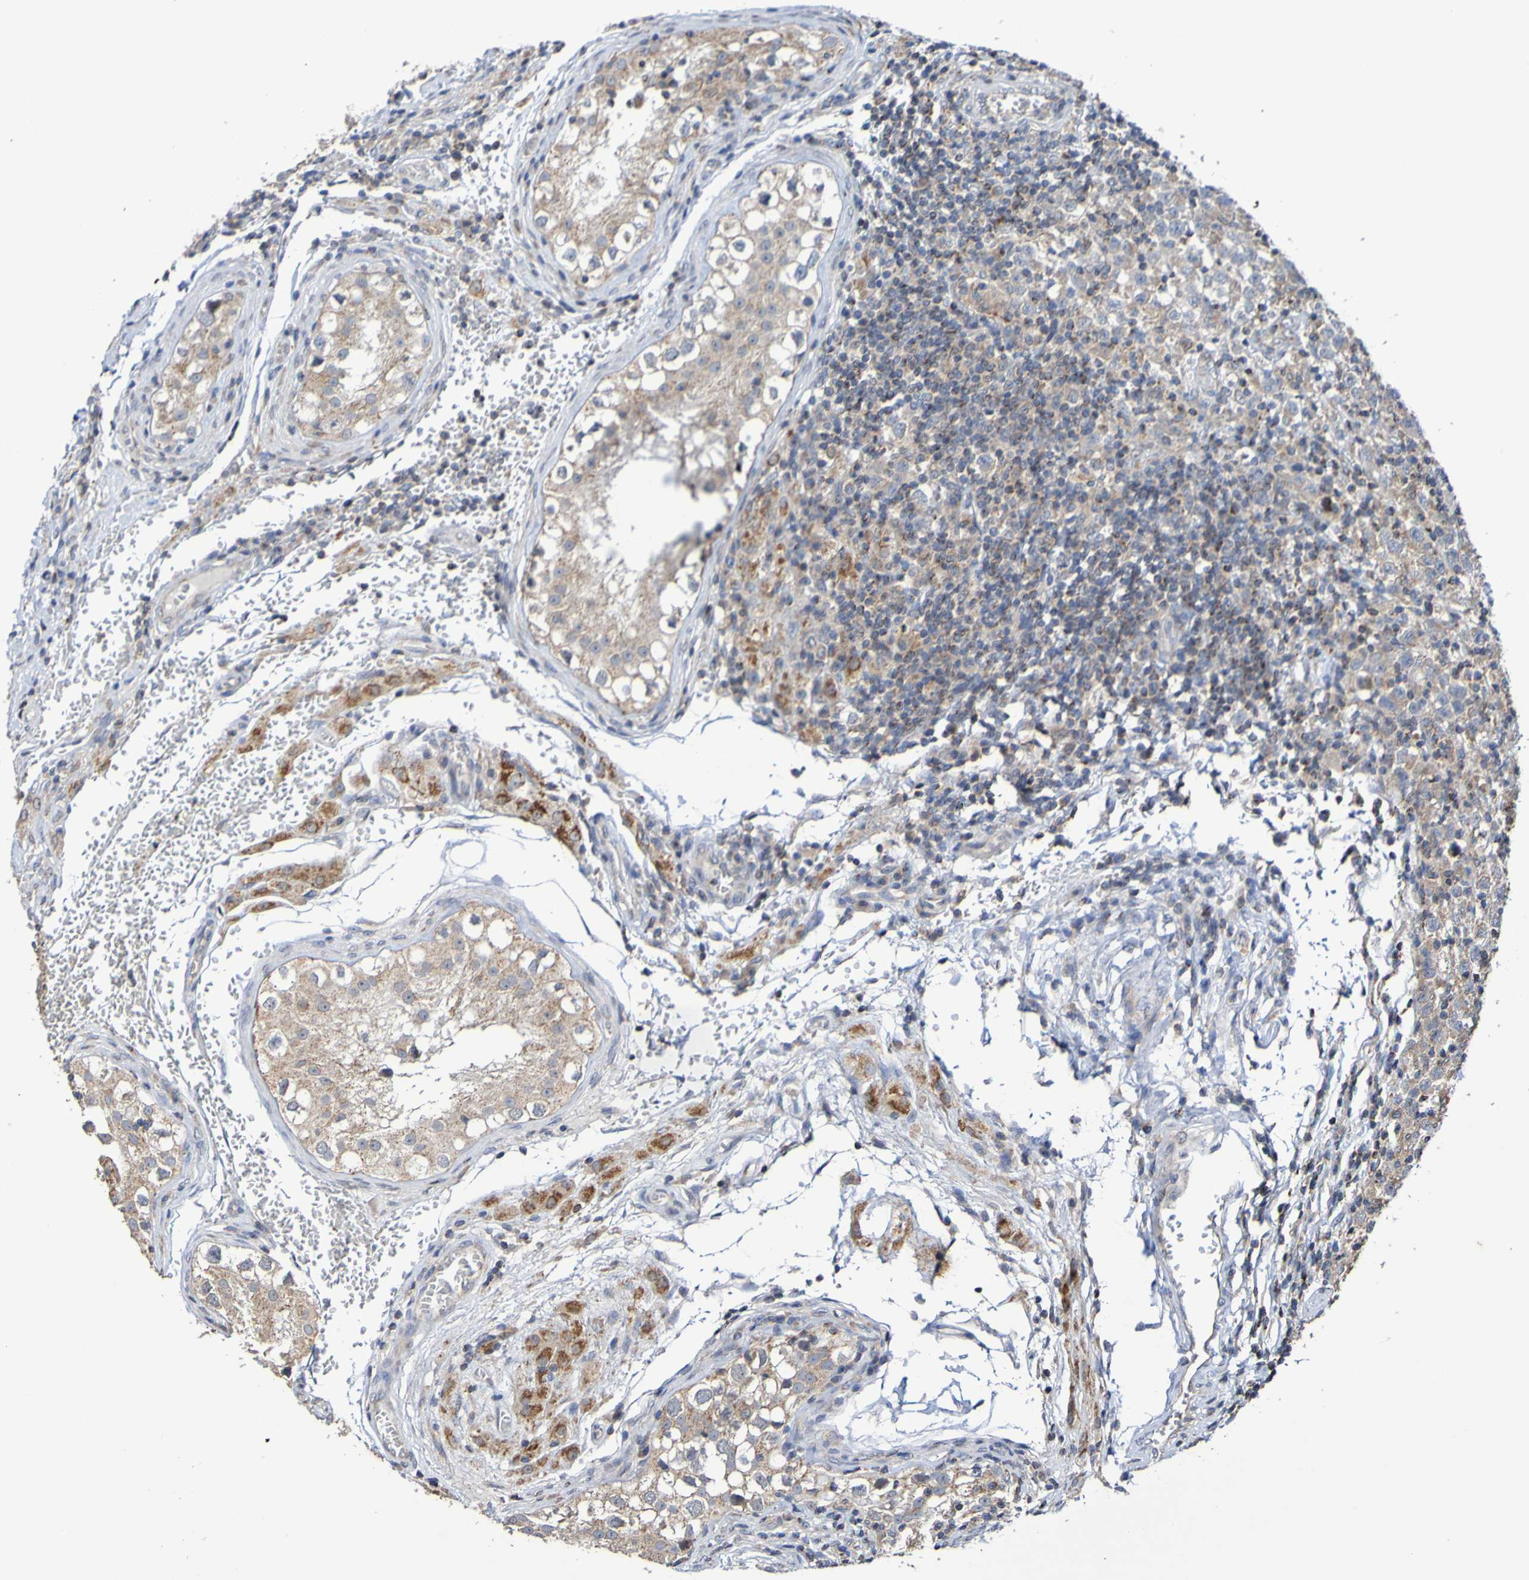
{"staining": {"intensity": "moderate", "quantity": "25%-75%", "location": "cytoplasmic/membranous"}, "tissue": "testis cancer", "cell_type": "Tumor cells", "image_type": "cancer", "snomed": [{"axis": "morphology", "description": "Carcinoma, Embryonal, NOS"}, {"axis": "topography", "description": "Testis"}], "caption": "Tumor cells reveal medium levels of moderate cytoplasmic/membranous staining in about 25%-75% of cells in testis embryonal carcinoma. (Brightfield microscopy of DAB IHC at high magnification).", "gene": "C3orf18", "patient": {"sex": "male", "age": 21}}